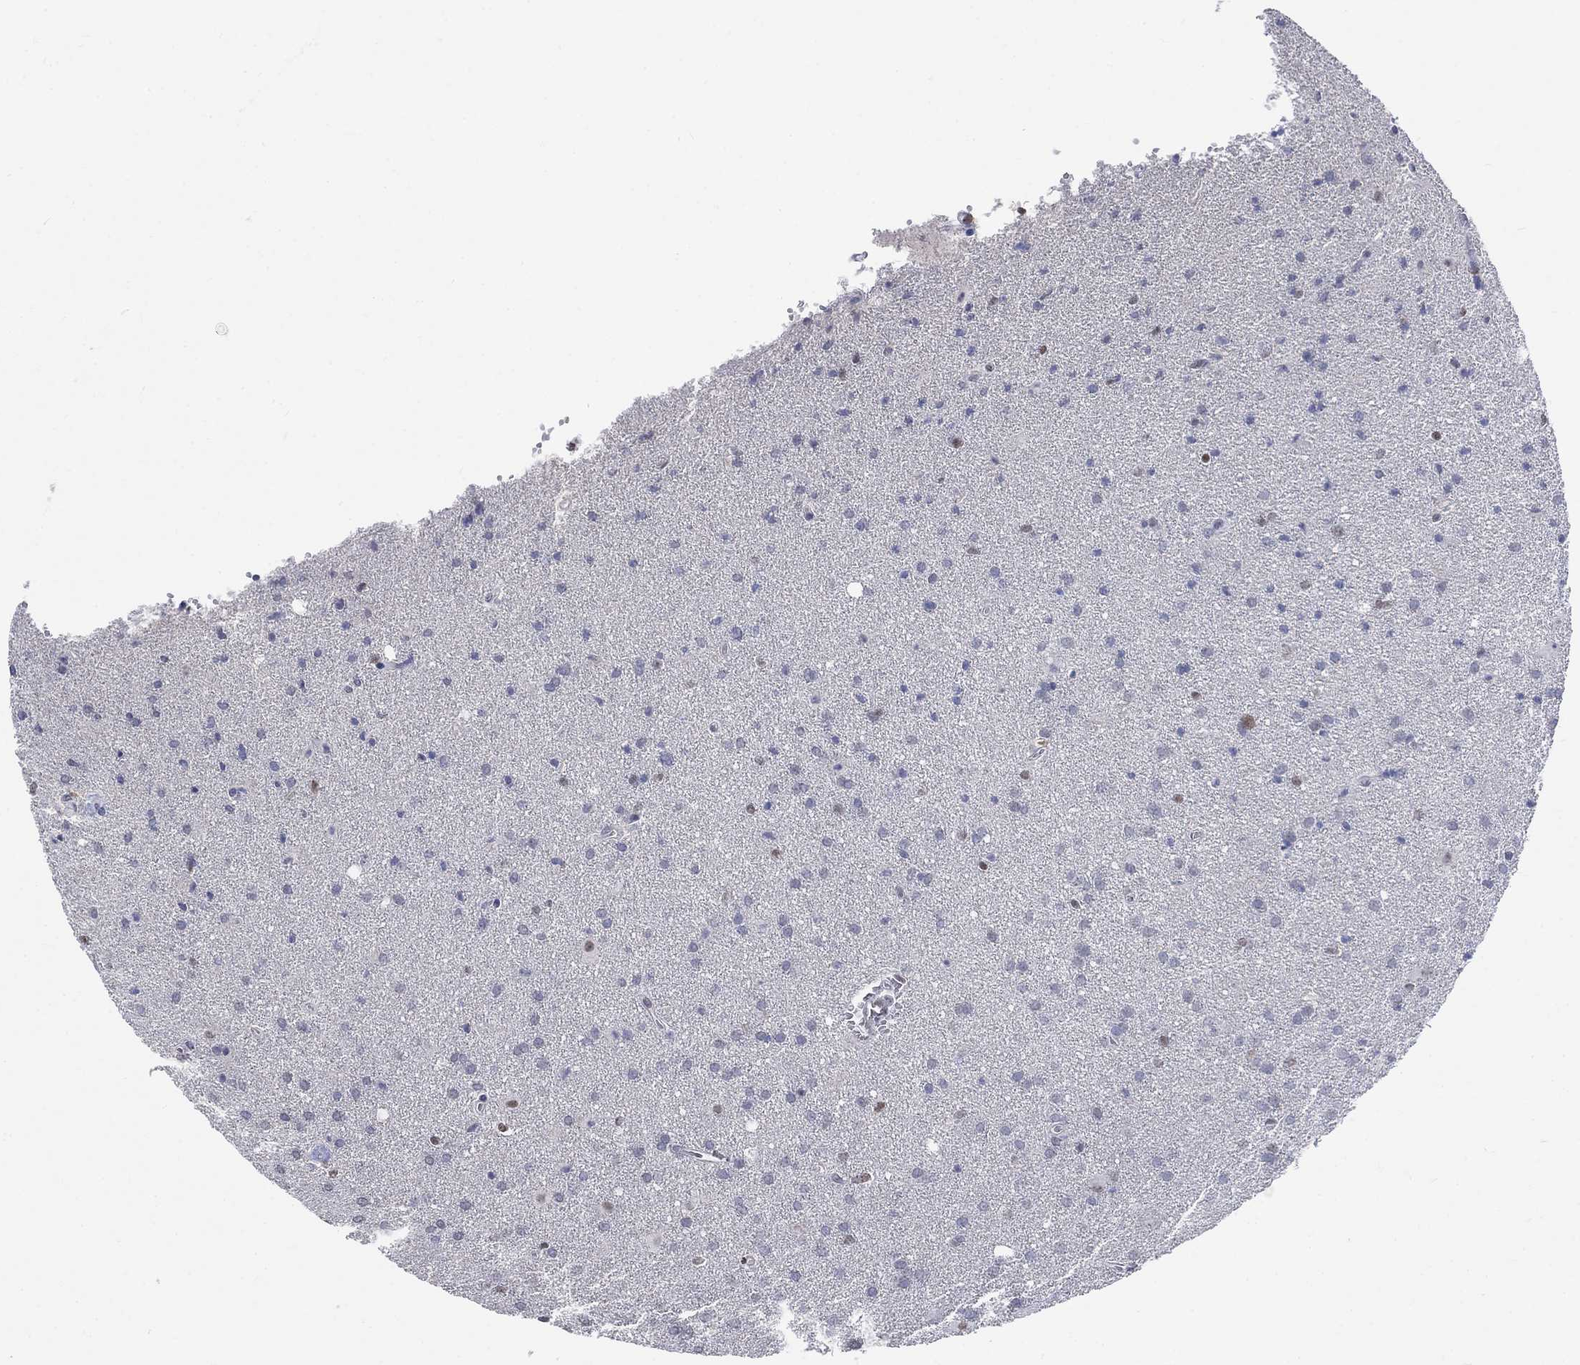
{"staining": {"intensity": "negative", "quantity": "none", "location": "none"}, "tissue": "glioma", "cell_type": "Tumor cells", "image_type": "cancer", "snomed": [{"axis": "morphology", "description": "Glioma, malignant, Low grade"}, {"axis": "topography", "description": "Brain"}], "caption": "DAB (3,3'-diaminobenzidine) immunohistochemical staining of low-grade glioma (malignant) demonstrates no significant positivity in tumor cells. (DAB (3,3'-diaminobenzidine) immunohistochemistry, high magnification).", "gene": "ZBTB18", "patient": {"sex": "male", "age": 58}}